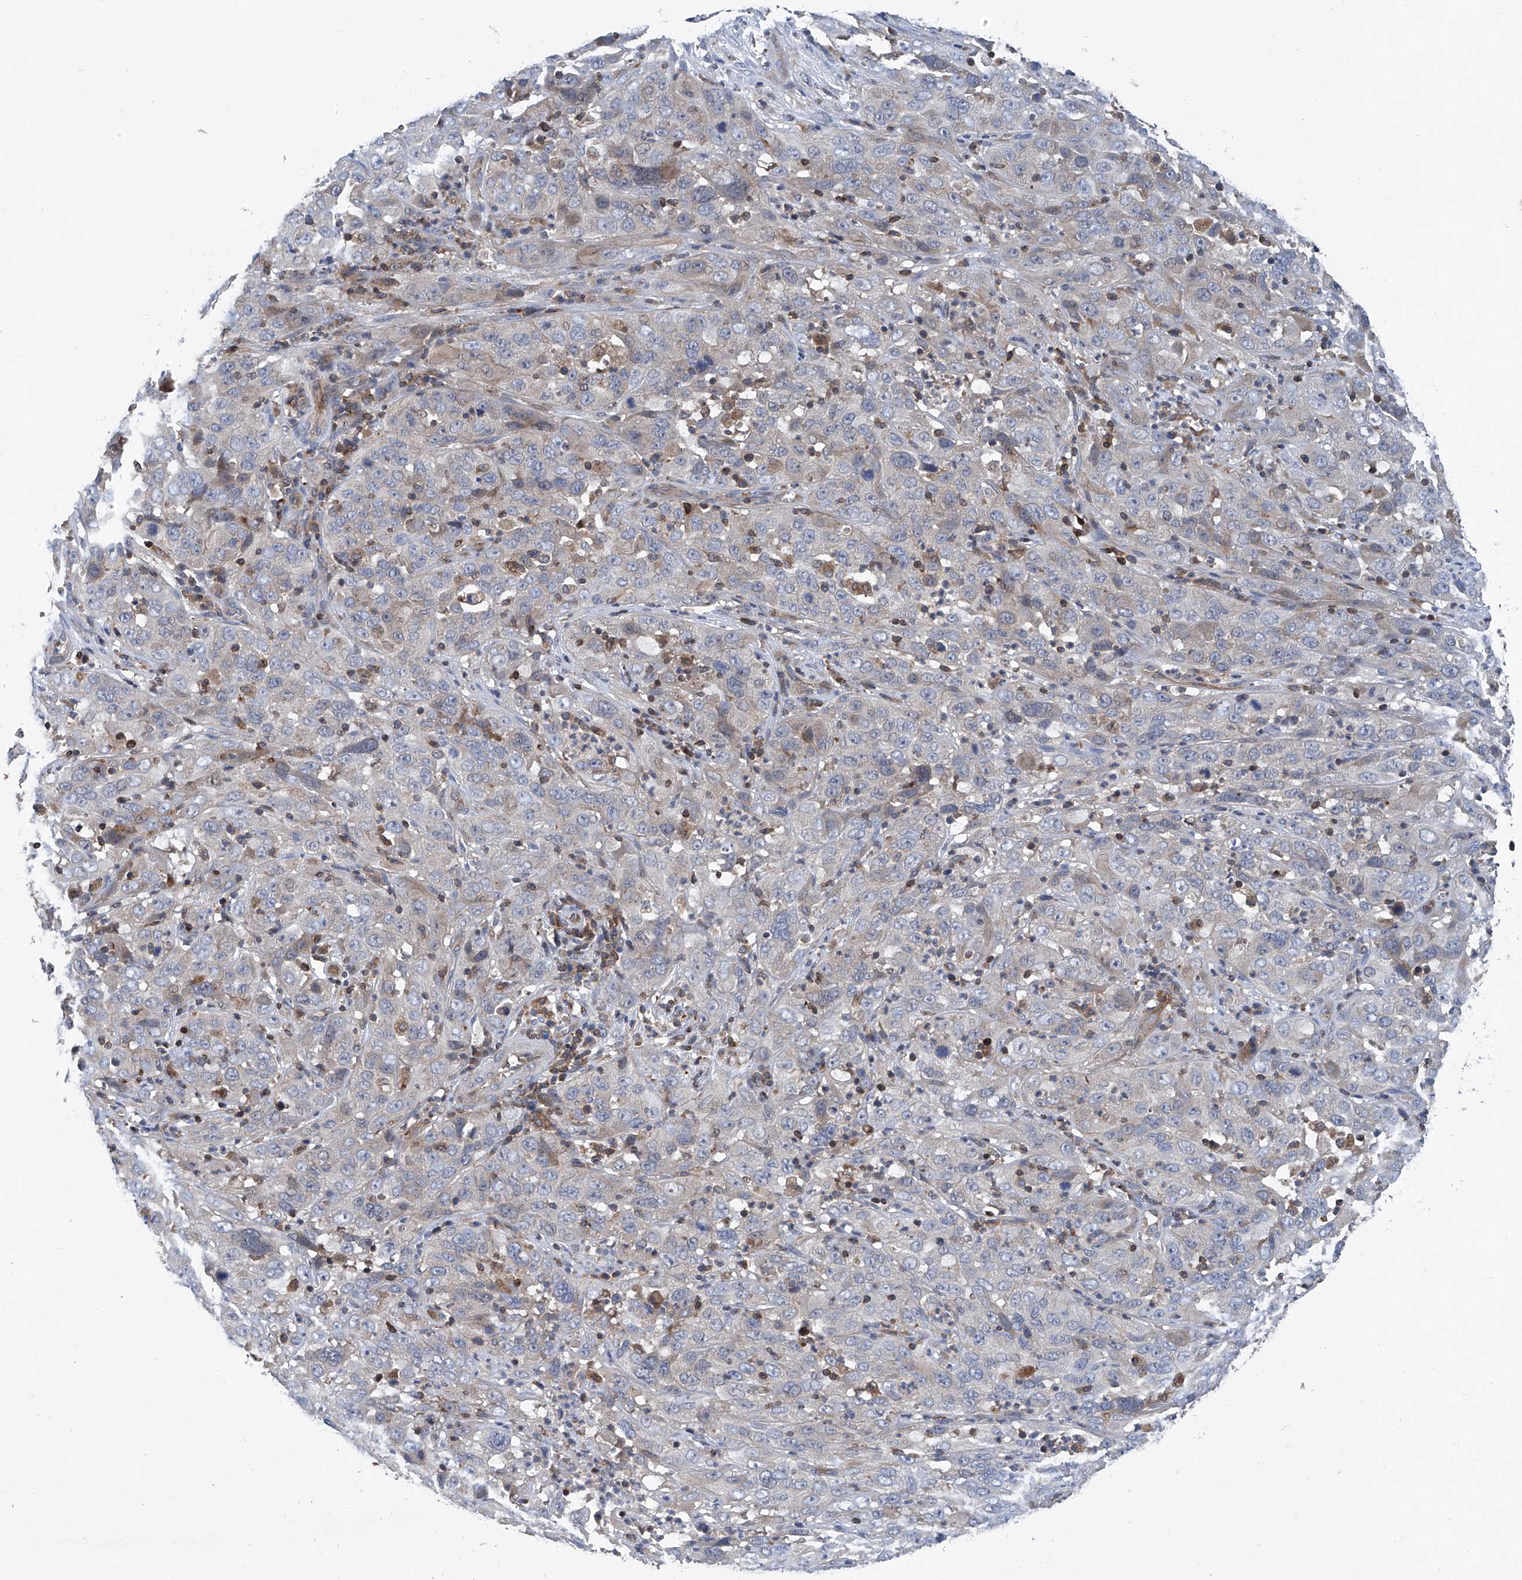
{"staining": {"intensity": "weak", "quantity": "<25%", "location": "cytoplasmic/membranous"}, "tissue": "cervical cancer", "cell_type": "Tumor cells", "image_type": "cancer", "snomed": [{"axis": "morphology", "description": "Squamous cell carcinoma, NOS"}, {"axis": "topography", "description": "Cervix"}], "caption": "Immunohistochemistry photomicrograph of neoplastic tissue: human cervical squamous cell carcinoma stained with DAB demonstrates no significant protein staining in tumor cells.", "gene": "TRIM38", "patient": {"sex": "female", "age": 32}}